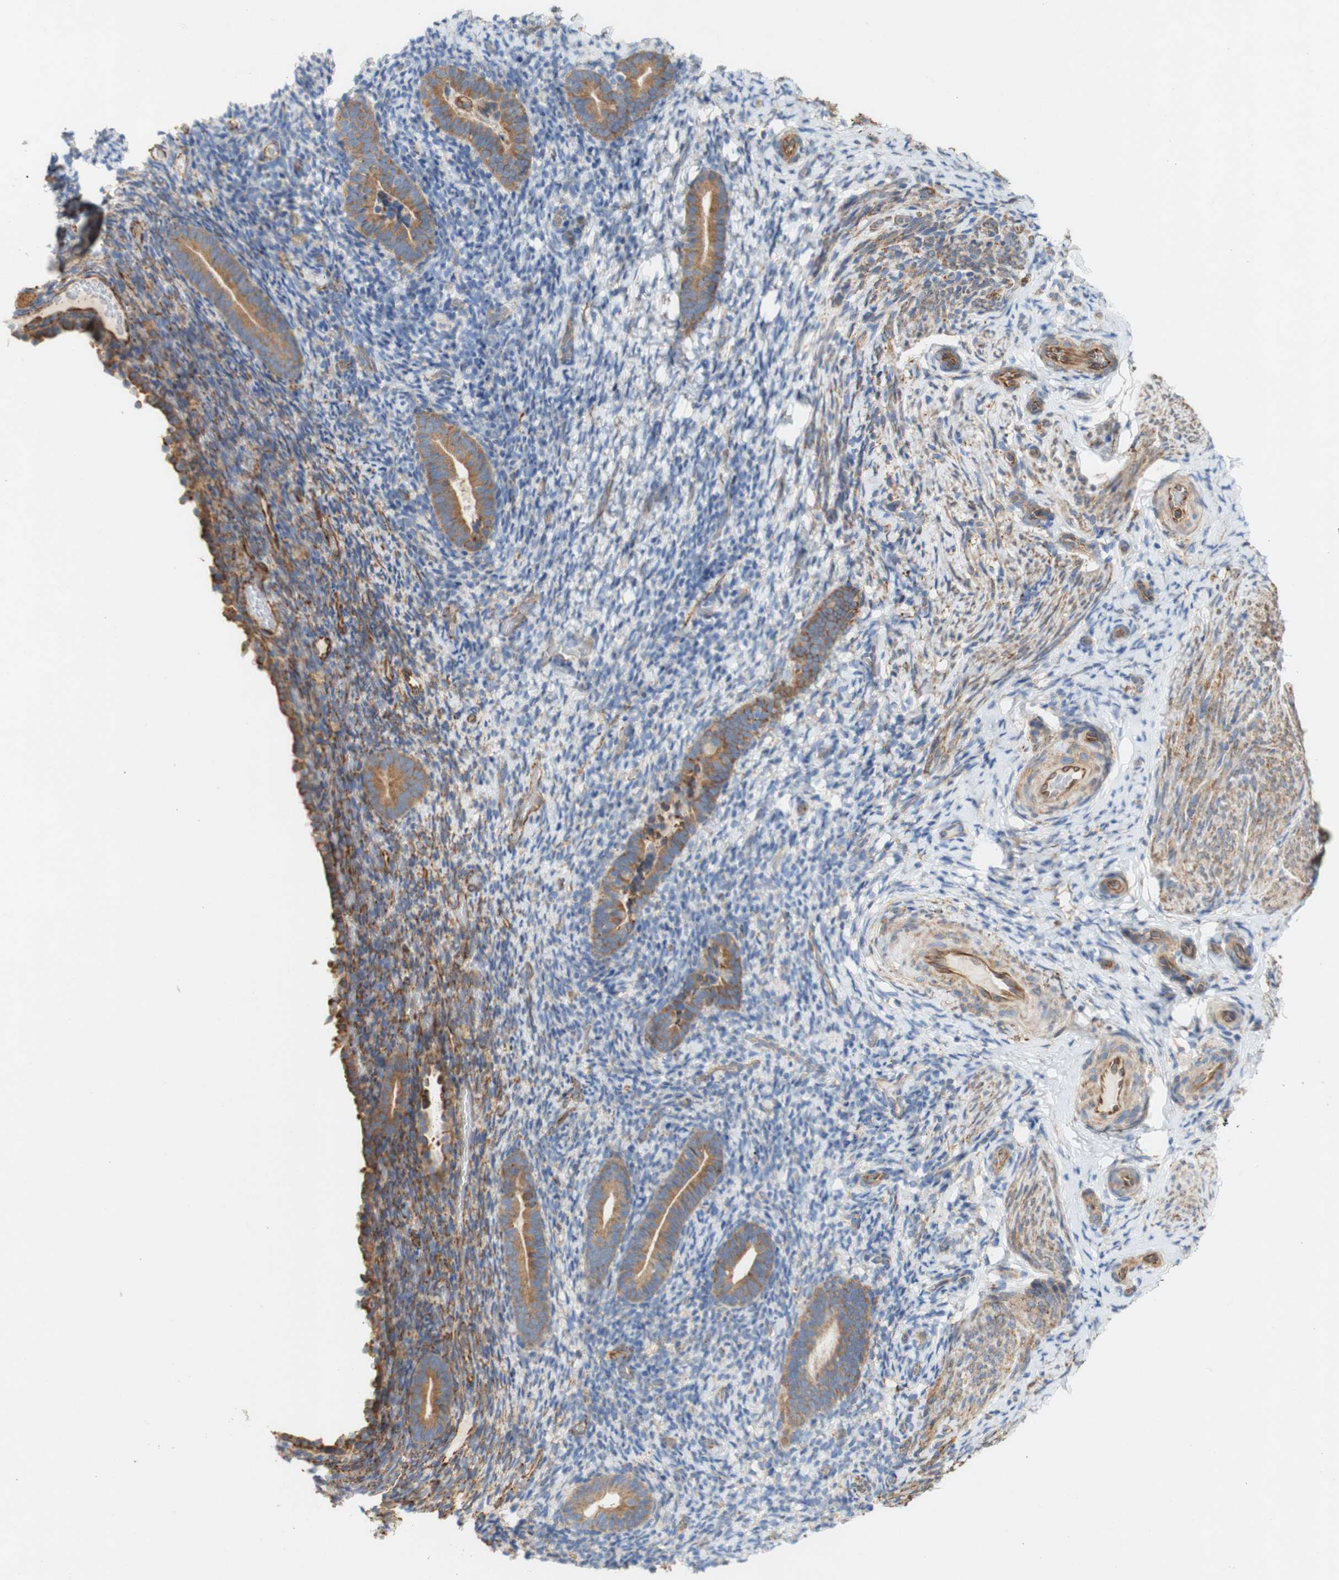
{"staining": {"intensity": "weak", "quantity": "25%-75%", "location": "cytoplasmic/membranous"}, "tissue": "endometrium", "cell_type": "Cells in endometrial stroma", "image_type": "normal", "snomed": [{"axis": "morphology", "description": "Normal tissue, NOS"}, {"axis": "topography", "description": "Endometrium"}], "caption": "Unremarkable endometrium exhibits weak cytoplasmic/membranous positivity in approximately 25%-75% of cells in endometrial stroma, visualized by immunohistochemistry.", "gene": "EIF2AK4", "patient": {"sex": "female", "age": 51}}